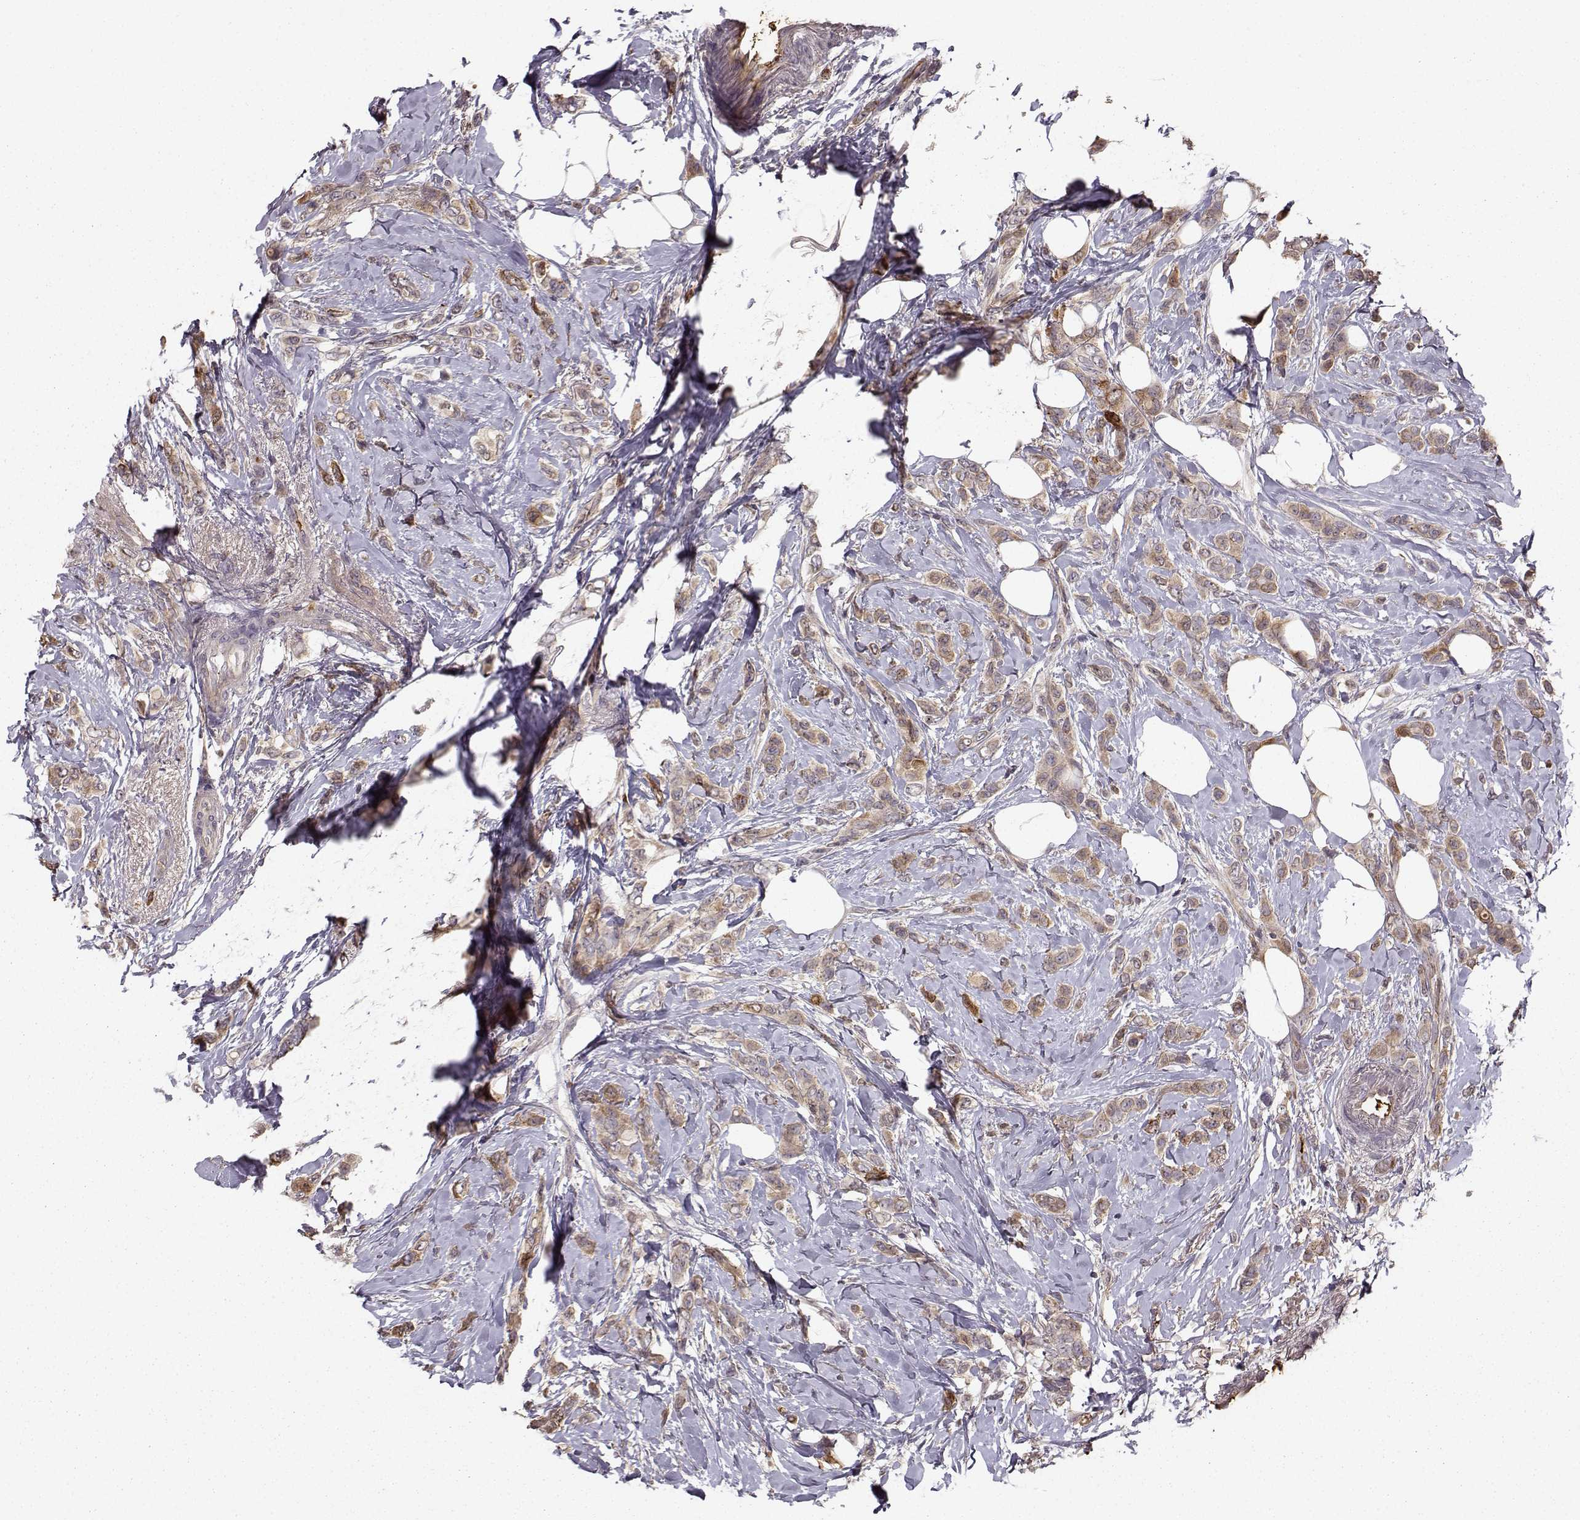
{"staining": {"intensity": "weak", "quantity": ">75%", "location": "cytoplasmic/membranous"}, "tissue": "breast cancer", "cell_type": "Tumor cells", "image_type": "cancer", "snomed": [{"axis": "morphology", "description": "Lobular carcinoma"}, {"axis": "topography", "description": "Breast"}], "caption": "Breast cancer (lobular carcinoma) stained with a brown dye shows weak cytoplasmic/membranous positive expression in approximately >75% of tumor cells.", "gene": "WNT6", "patient": {"sex": "female", "age": 66}}